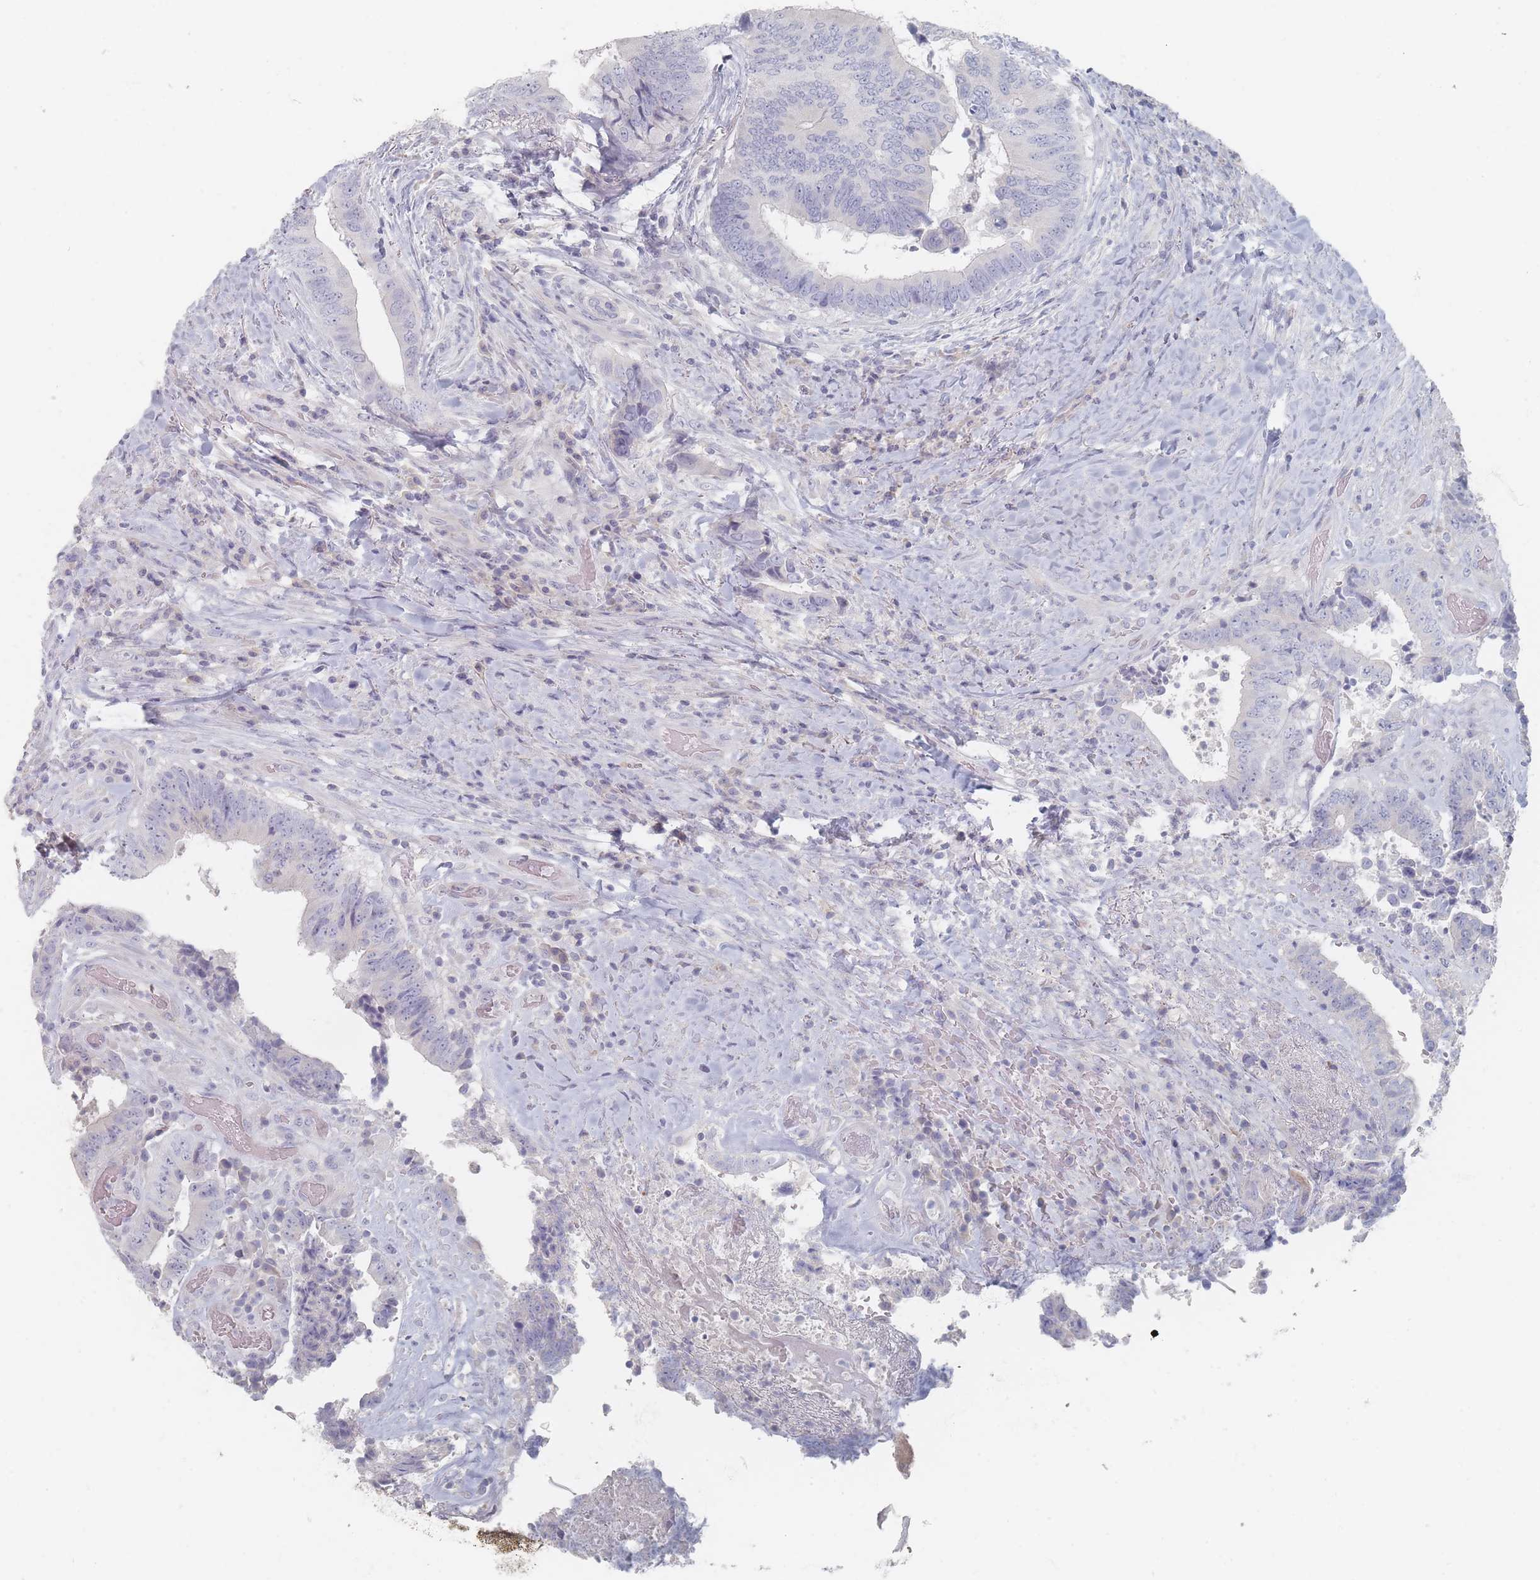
{"staining": {"intensity": "negative", "quantity": "none", "location": "none"}, "tissue": "colorectal cancer", "cell_type": "Tumor cells", "image_type": "cancer", "snomed": [{"axis": "morphology", "description": "Adenocarcinoma, NOS"}, {"axis": "topography", "description": "Rectum"}], "caption": "This is a photomicrograph of immunohistochemistry (IHC) staining of colorectal cancer (adenocarcinoma), which shows no expression in tumor cells. The staining is performed using DAB brown chromogen with nuclei counter-stained in using hematoxylin.", "gene": "CD37", "patient": {"sex": "male", "age": 72}}